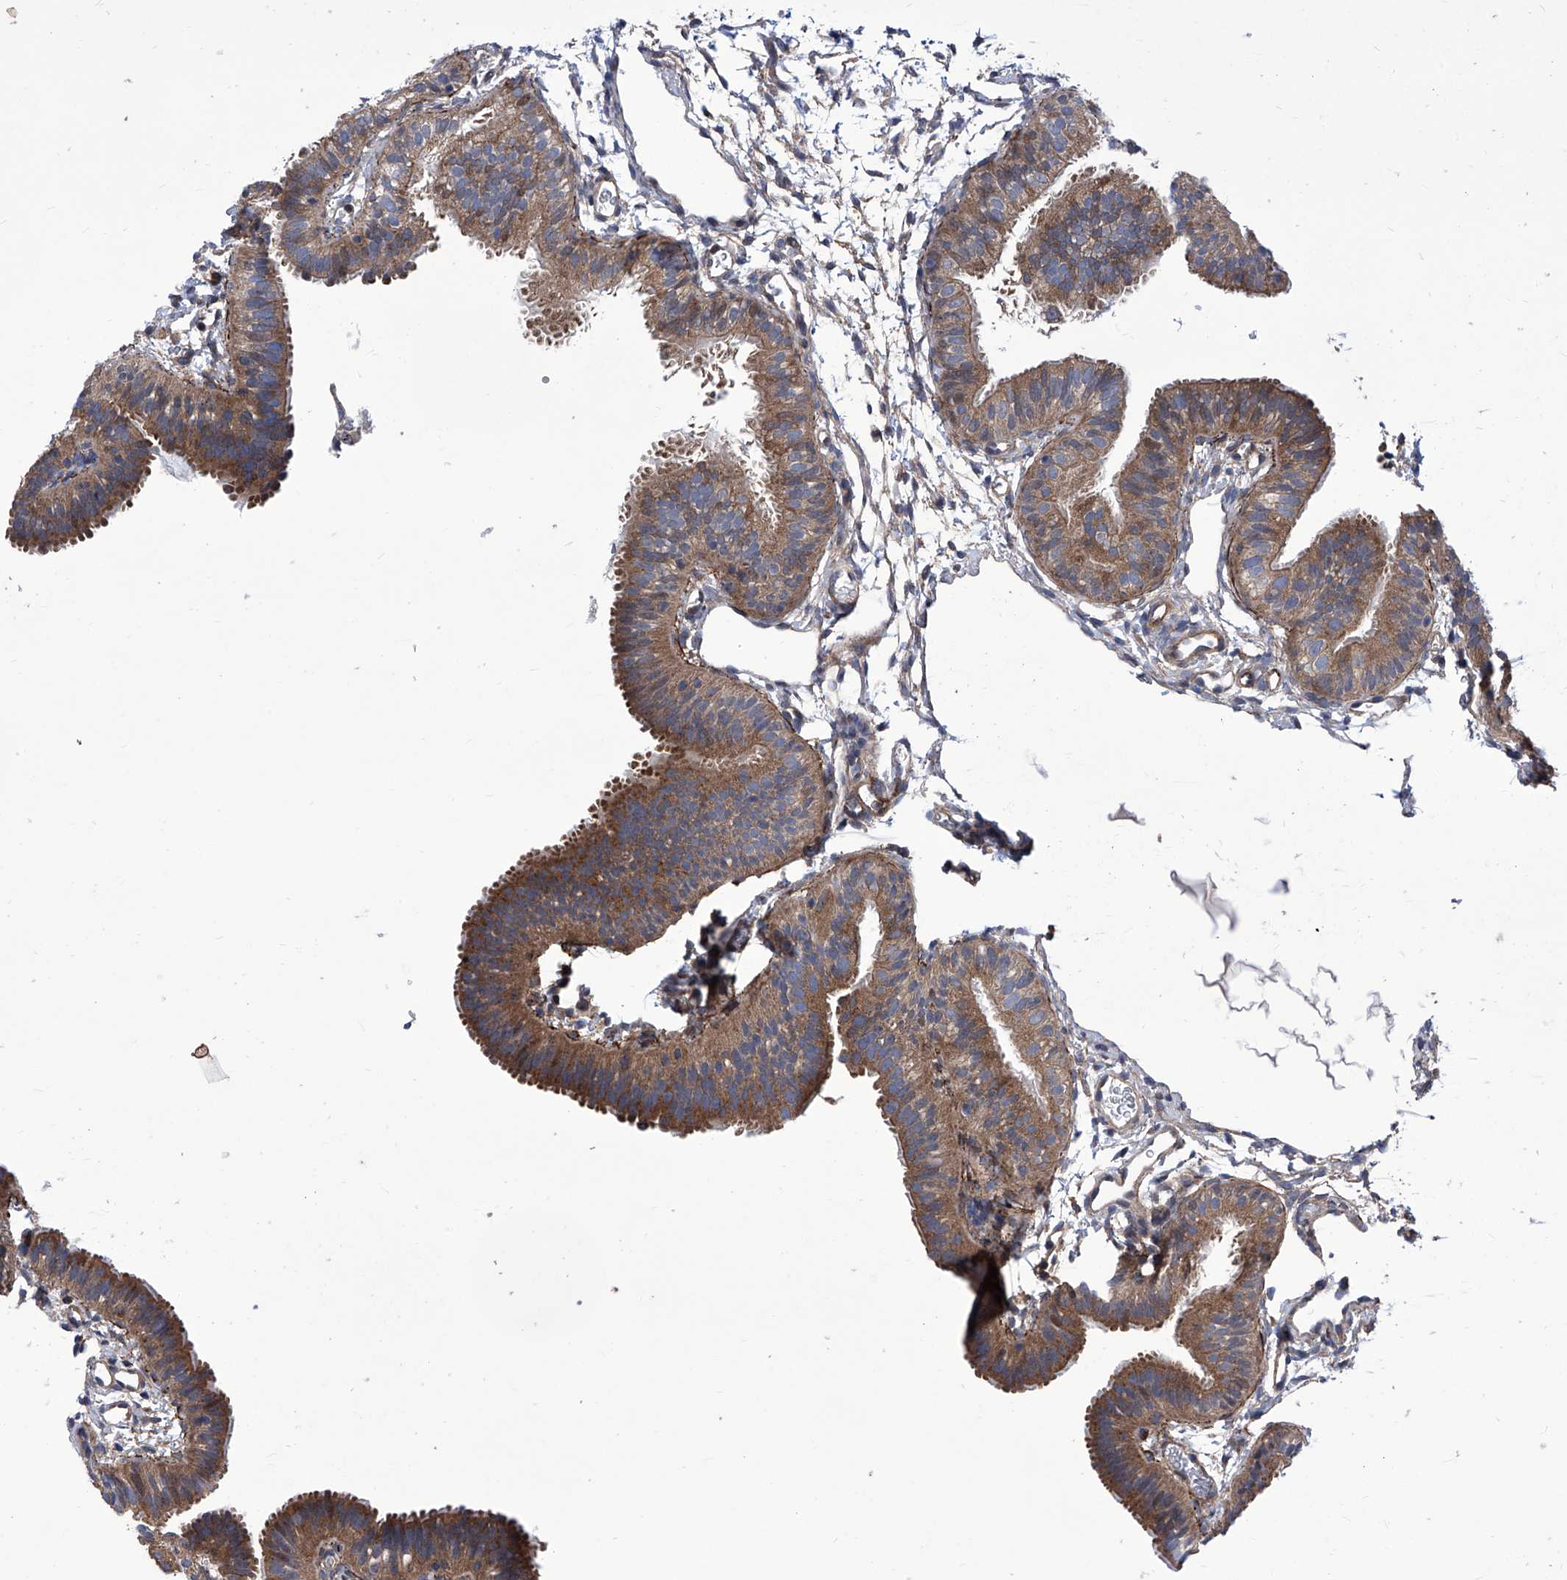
{"staining": {"intensity": "moderate", "quantity": ">75%", "location": "cytoplasmic/membranous"}, "tissue": "fallopian tube", "cell_type": "Glandular cells", "image_type": "normal", "snomed": [{"axis": "morphology", "description": "Normal tissue, NOS"}, {"axis": "topography", "description": "Fallopian tube"}], "caption": "This histopathology image reveals IHC staining of benign human fallopian tube, with medium moderate cytoplasmic/membranous positivity in about >75% of glandular cells.", "gene": "KTI12", "patient": {"sex": "female", "age": 35}}